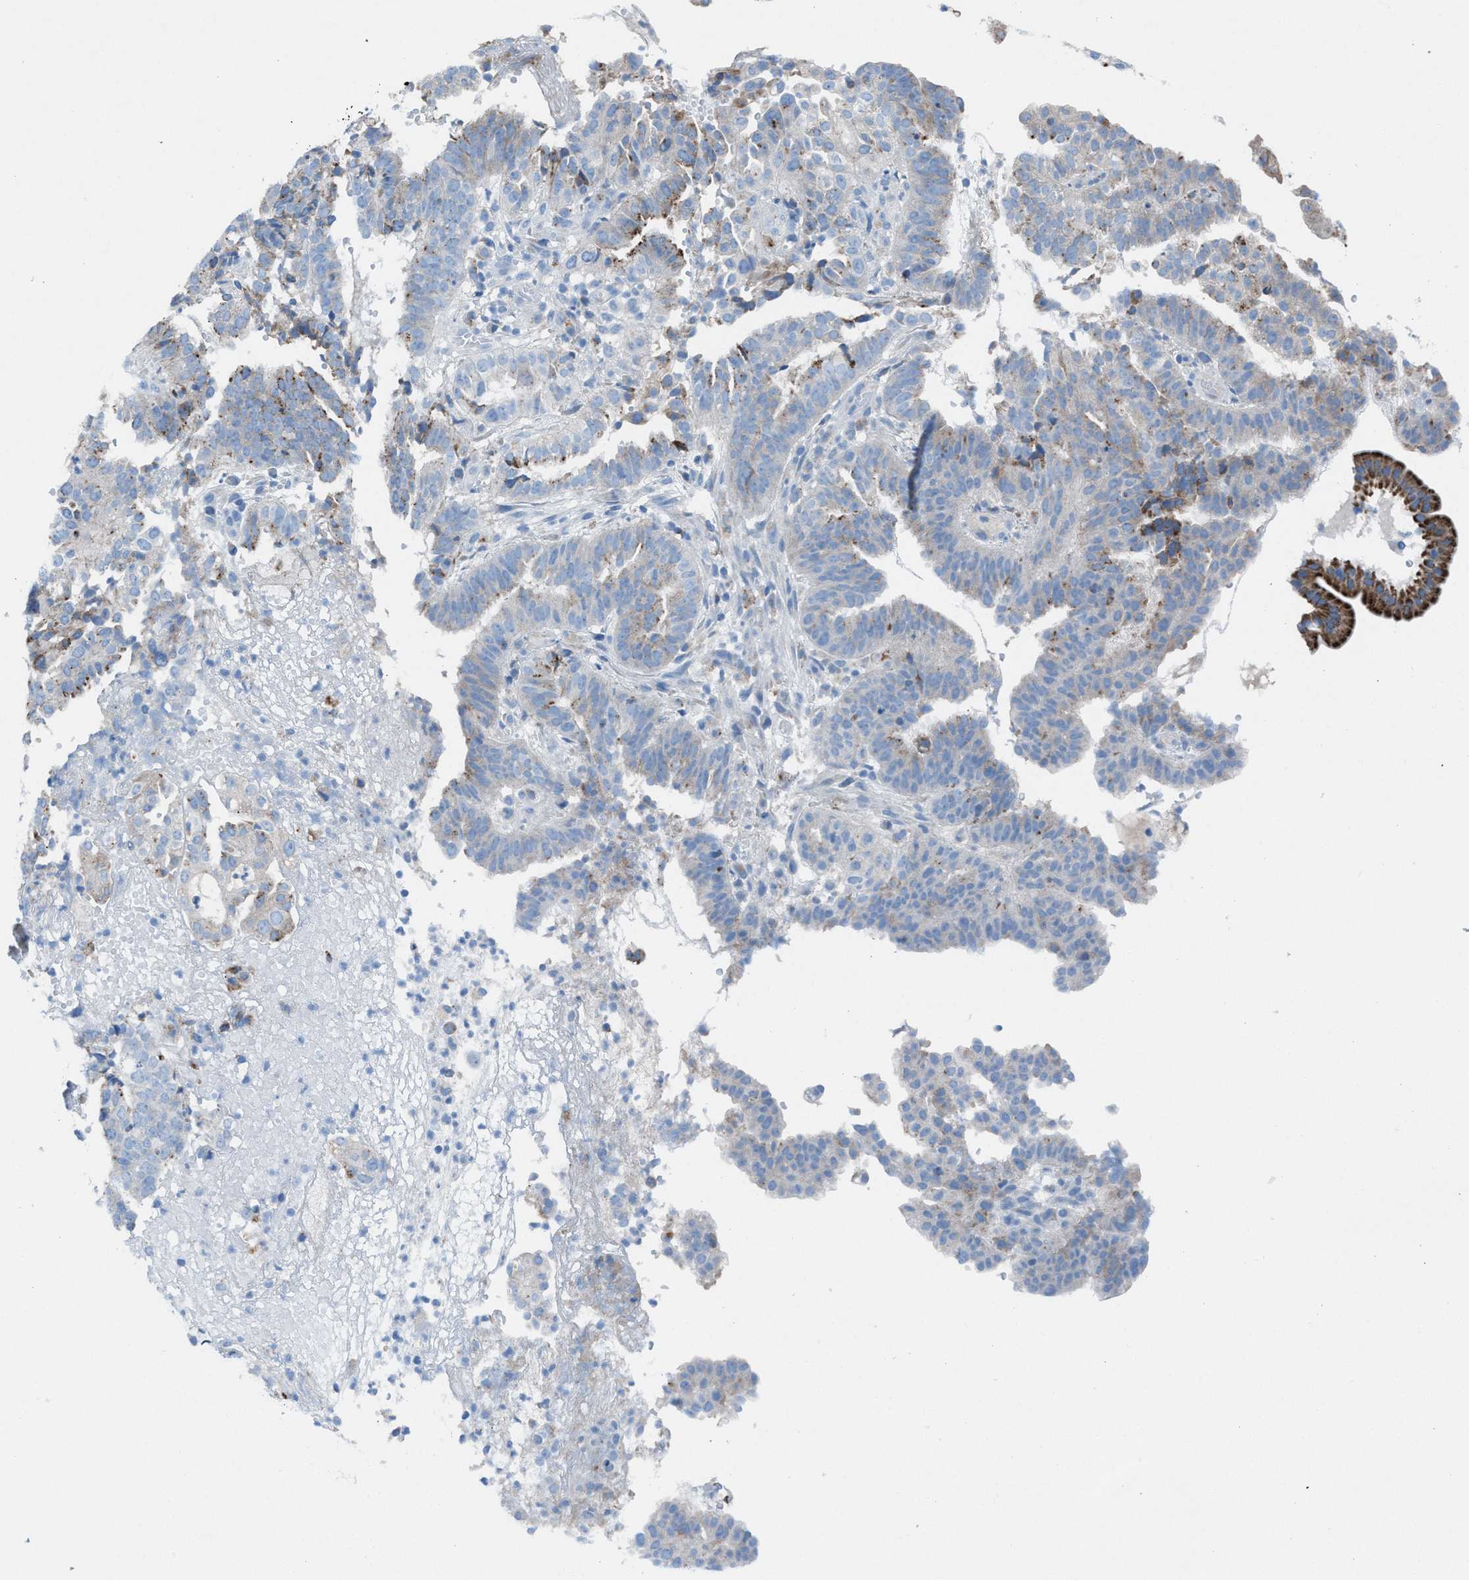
{"staining": {"intensity": "weak", "quantity": "25%-75%", "location": "cytoplasmic/membranous"}, "tissue": "endometrial cancer", "cell_type": "Tumor cells", "image_type": "cancer", "snomed": [{"axis": "morphology", "description": "Adenocarcinoma, NOS"}, {"axis": "topography", "description": "Endometrium"}], "caption": "Immunohistochemical staining of human endometrial cancer exhibits low levels of weak cytoplasmic/membranous protein positivity in about 25%-75% of tumor cells.", "gene": "CD1B", "patient": {"sex": "female", "age": 51}}